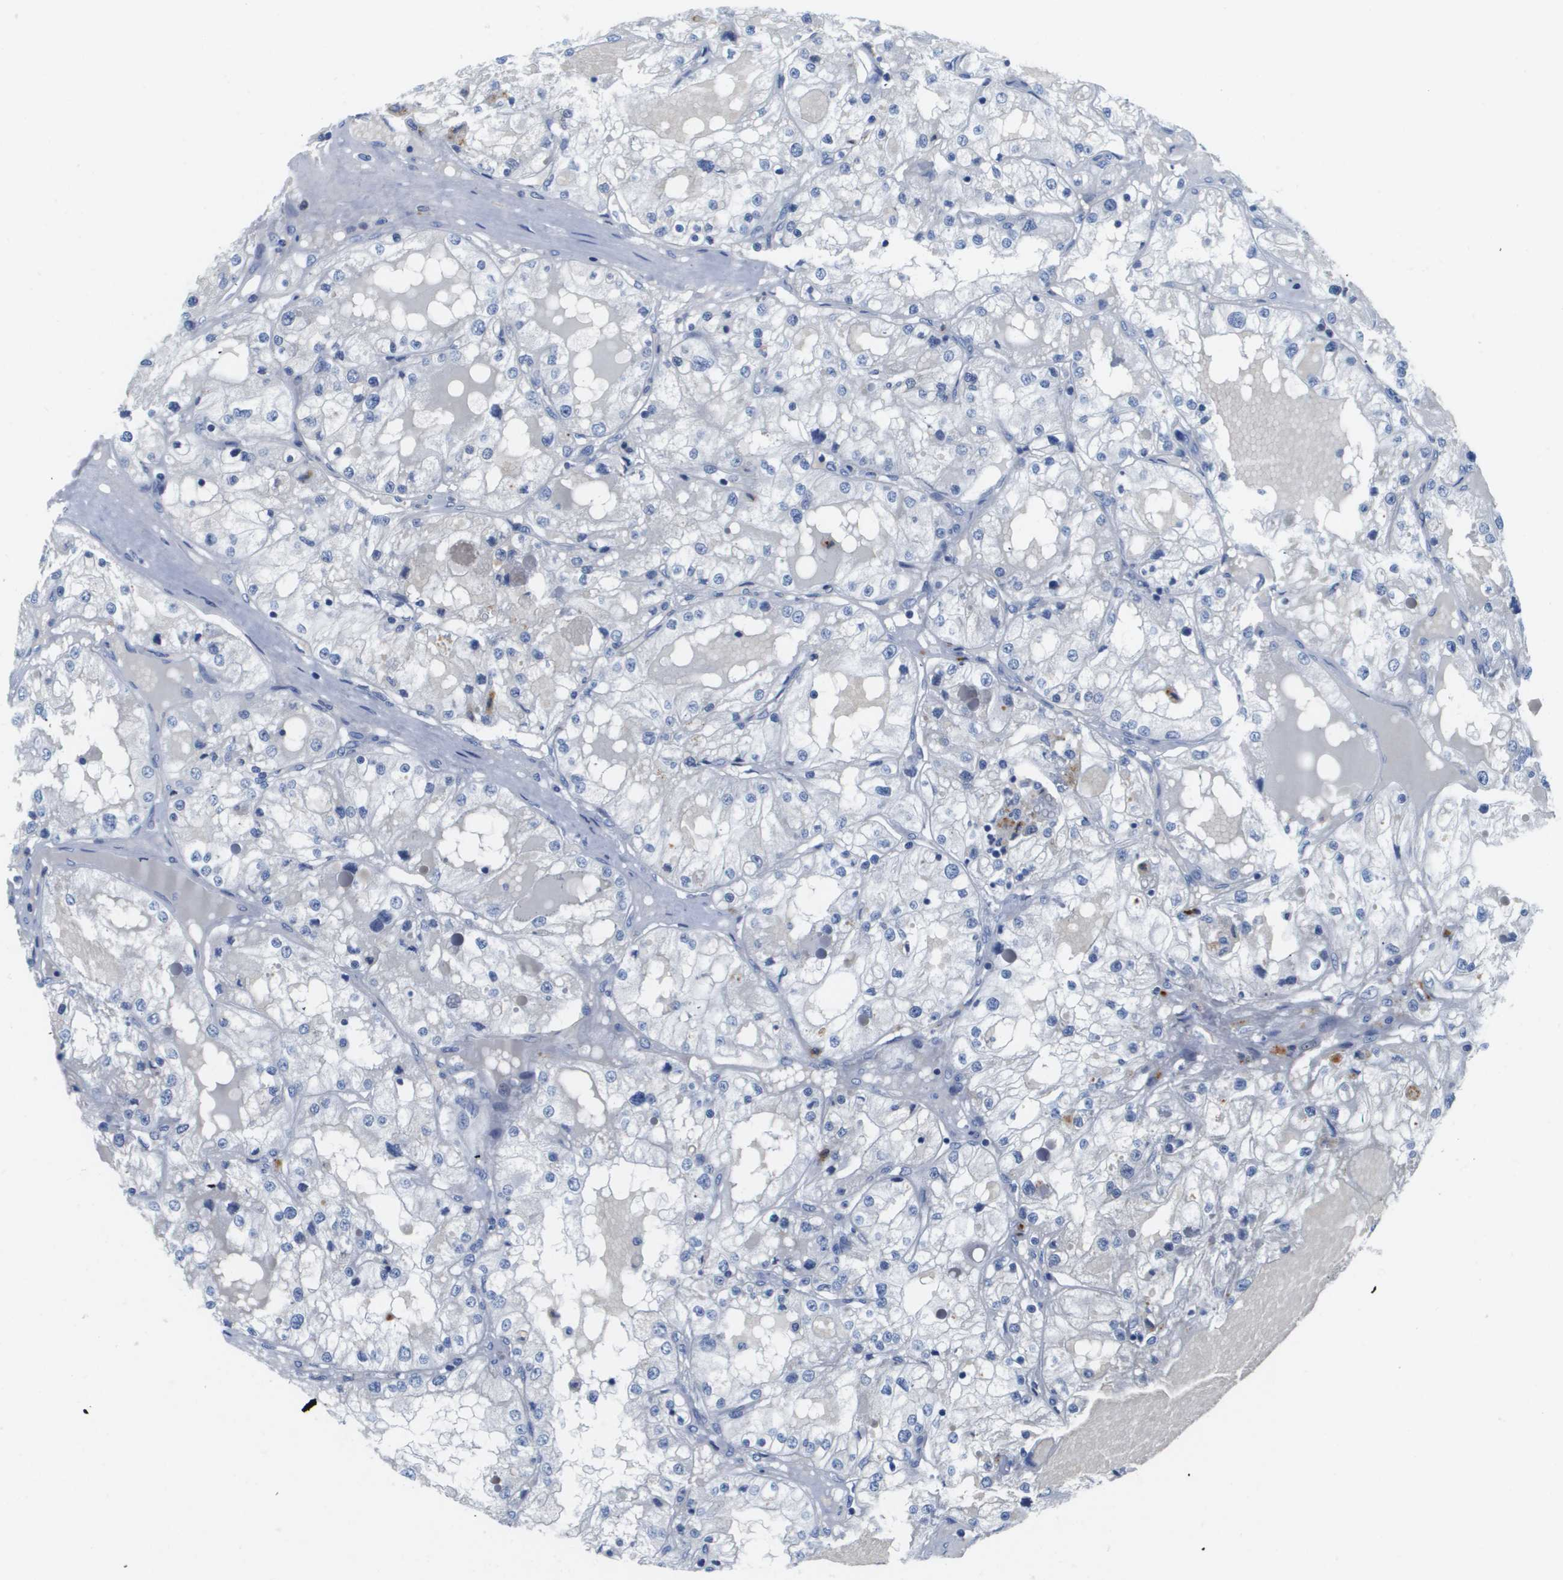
{"staining": {"intensity": "negative", "quantity": "none", "location": "none"}, "tissue": "renal cancer", "cell_type": "Tumor cells", "image_type": "cancer", "snomed": [{"axis": "morphology", "description": "Adenocarcinoma, NOS"}, {"axis": "topography", "description": "Kidney"}], "caption": "Image shows no protein positivity in tumor cells of renal adenocarcinoma tissue.", "gene": "MS4A1", "patient": {"sex": "male", "age": 68}}